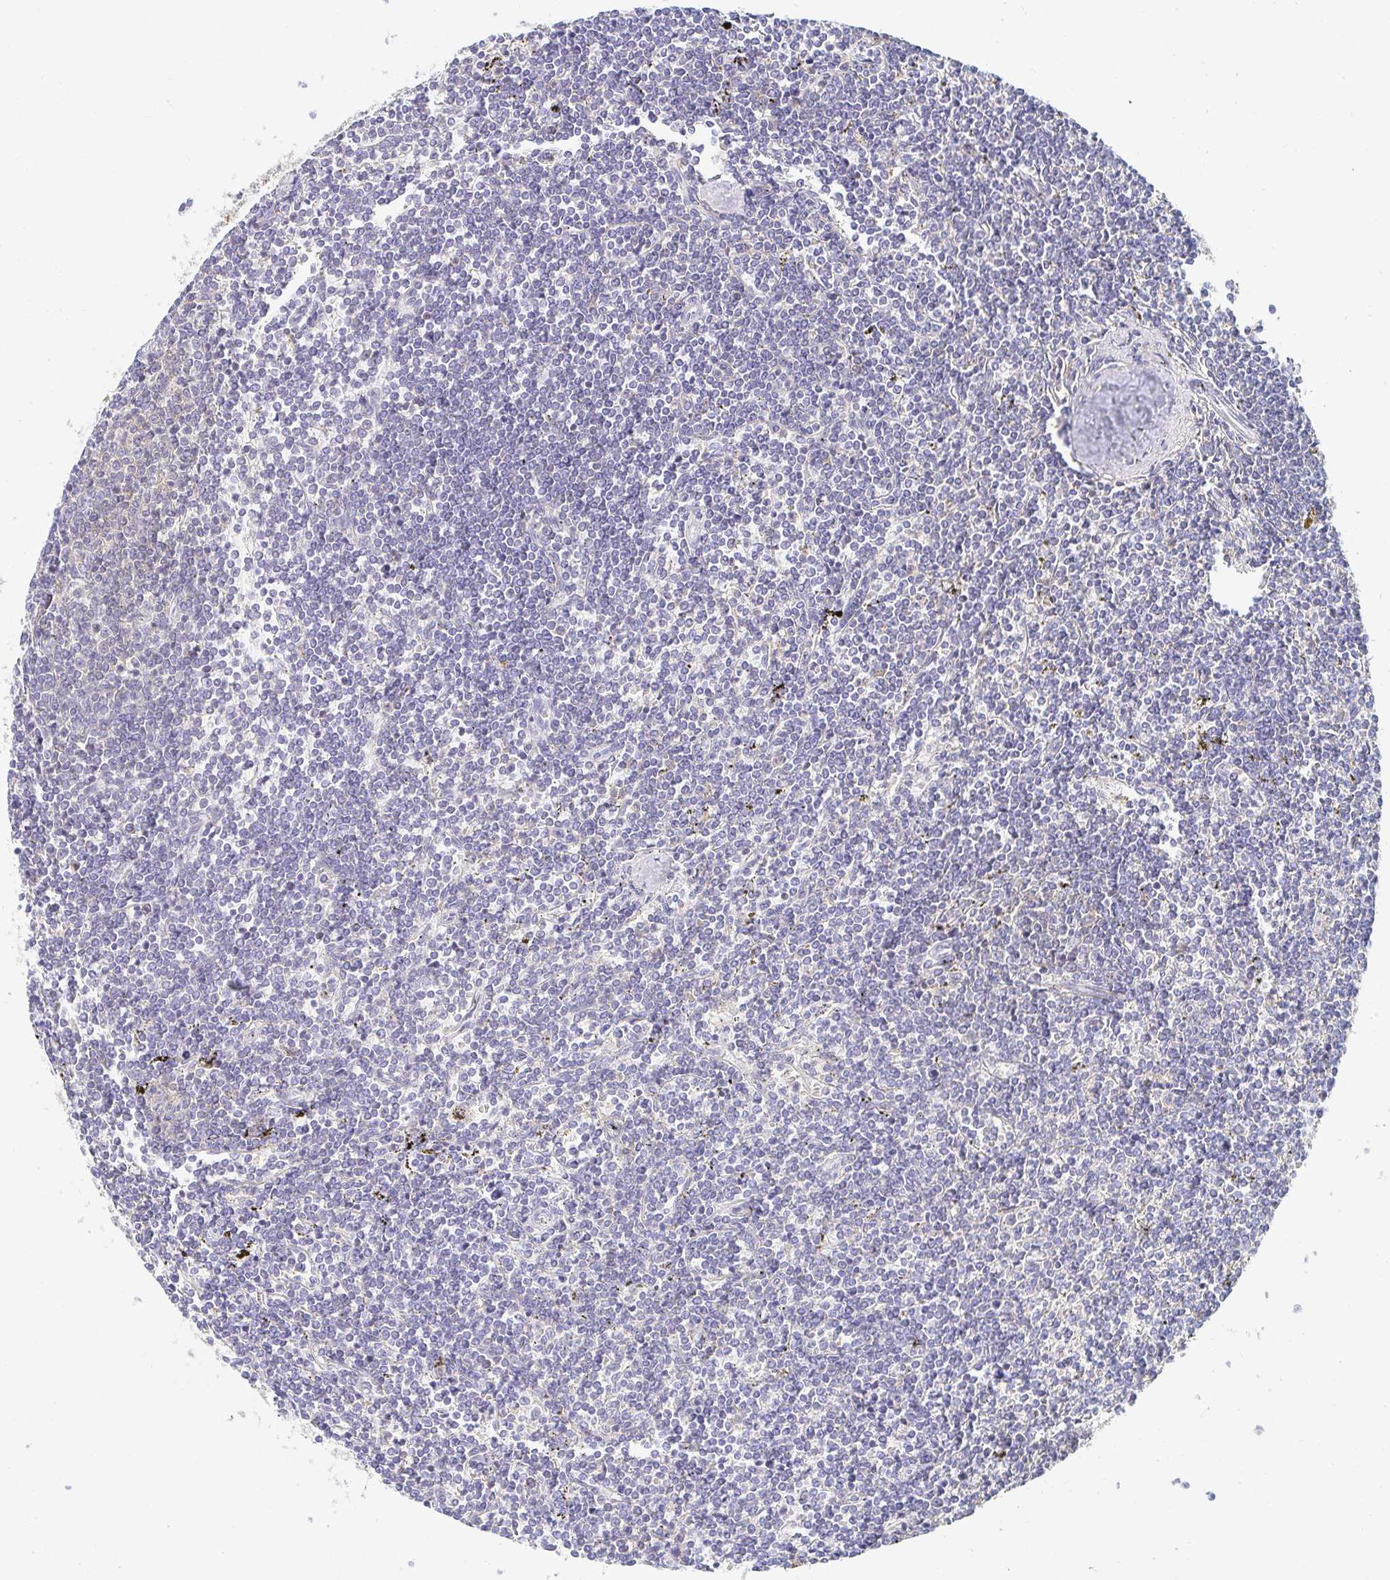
{"staining": {"intensity": "negative", "quantity": "none", "location": "none"}, "tissue": "lymphoma", "cell_type": "Tumor cells", "image_type": "cancer", "snomed": [{"axis": "morphology", "description": "Malignant lymphoma, non-Hodgkin's type, Low grade"}, {"axis": "topography", "description": "Spleen"}], "caption": "Immunohistochemistry (IHC) image of human lymphoma stained for a protein (brown), which displays no staining in tumor cells. (DAB (3,3'-diaminobenzidine) immunohistochemistry, high magnification).", "gene": "TSPAN19", "patient": {"sex": "male", "age": 78}}